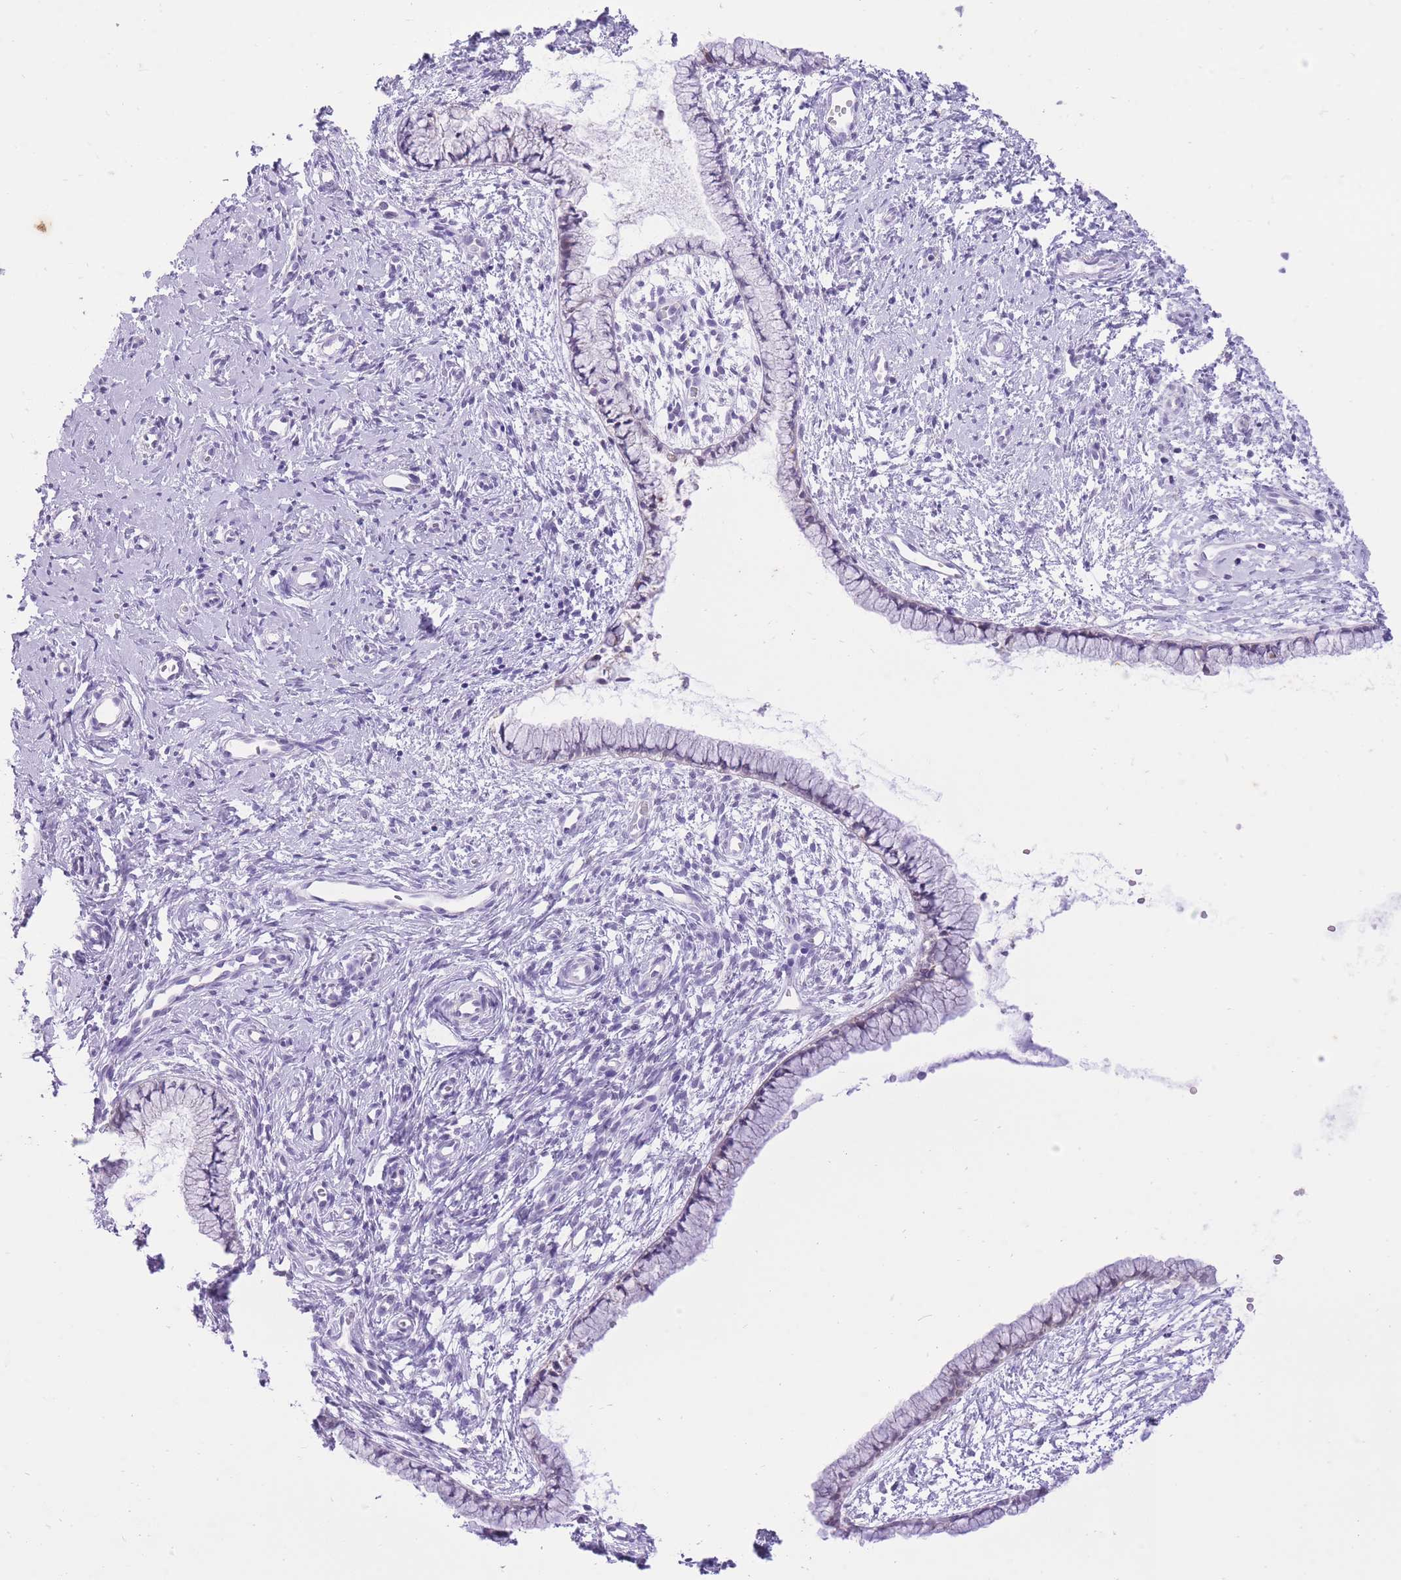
{"staining": {"intensity": "negative", "quantity": "none", "location": "none"}, "tissue": "cervix", "cell_type": "Glandular cells", "image_type": "normal", "snomed": [{"axis": "morphology", "description": "Normal tissue, NOS"}, {"axis": "topography", "description": "Cervix"}], "caption": "This is an IHC histopathology image of unremarkable human cervix. There is no staining in glandular cells.", "gene": "DENND2D", "patient": {"sex": "female", "age": 57}}